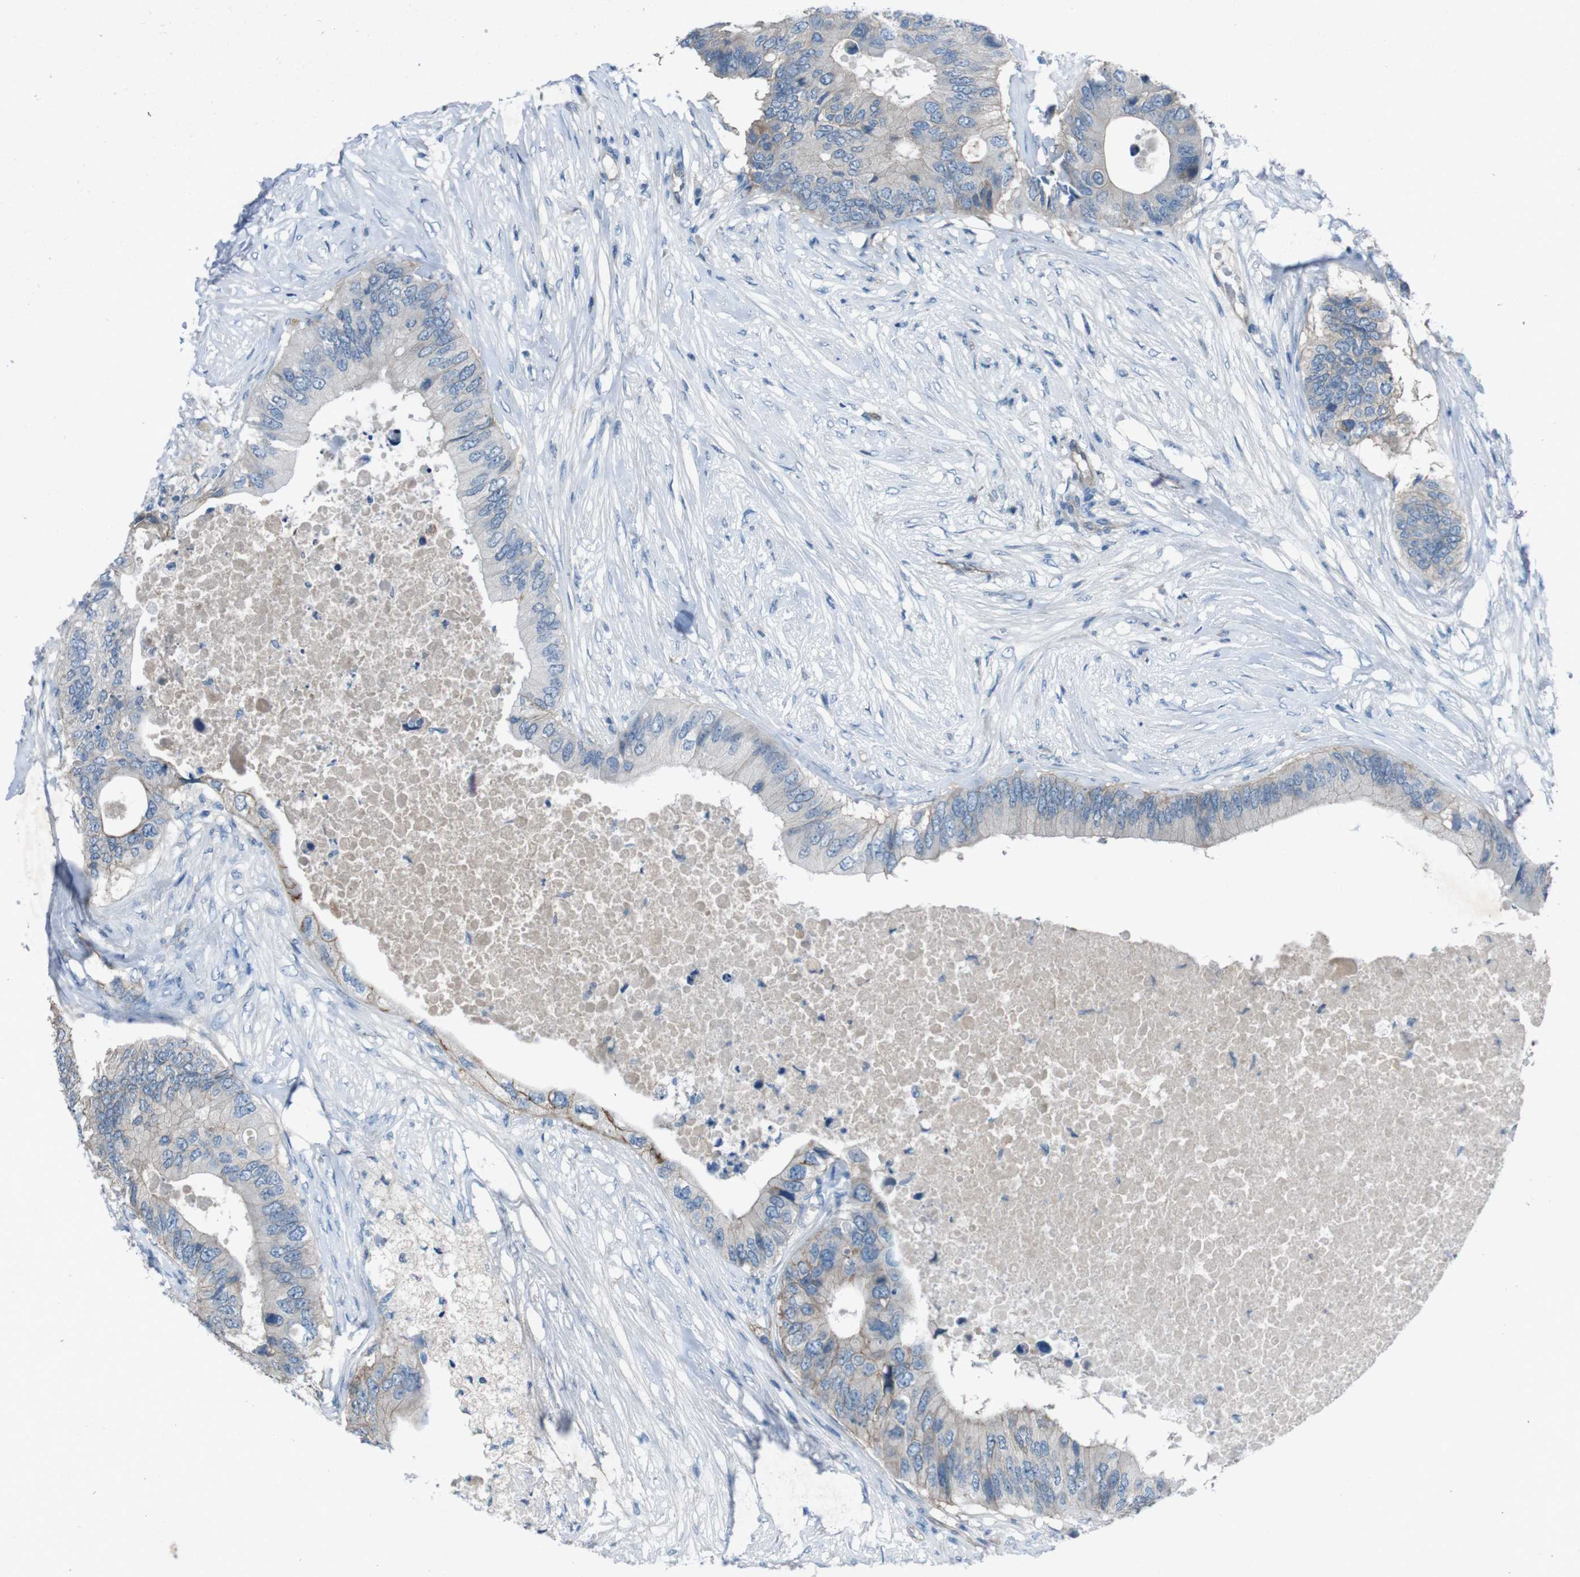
{"staining": {"intensity": "negative", "quantity": "none", "location": "none"}, "tissue": "colorectal cancer", "cell_type": "Tumor cells", "image_type": "cancer", "snomed": [{"axis": "morphology", "description": "Adenocarcinoma, NOS"}, {"axis": "topography", "description": "Colon"}], "caption": "Immunohistochemistry photomicrograph of neoplastic tissue: colorectal adenocarcinoma stained with DAB shows no significant protein positivity in tumor cells. The staining is performed using DAB (3,3'-diaminobenzidine) brown chromogen with nuclei counter-stained in using hematoxylin.", "gene": "PVR", "patient": {"sex": "male", "age": 71}}